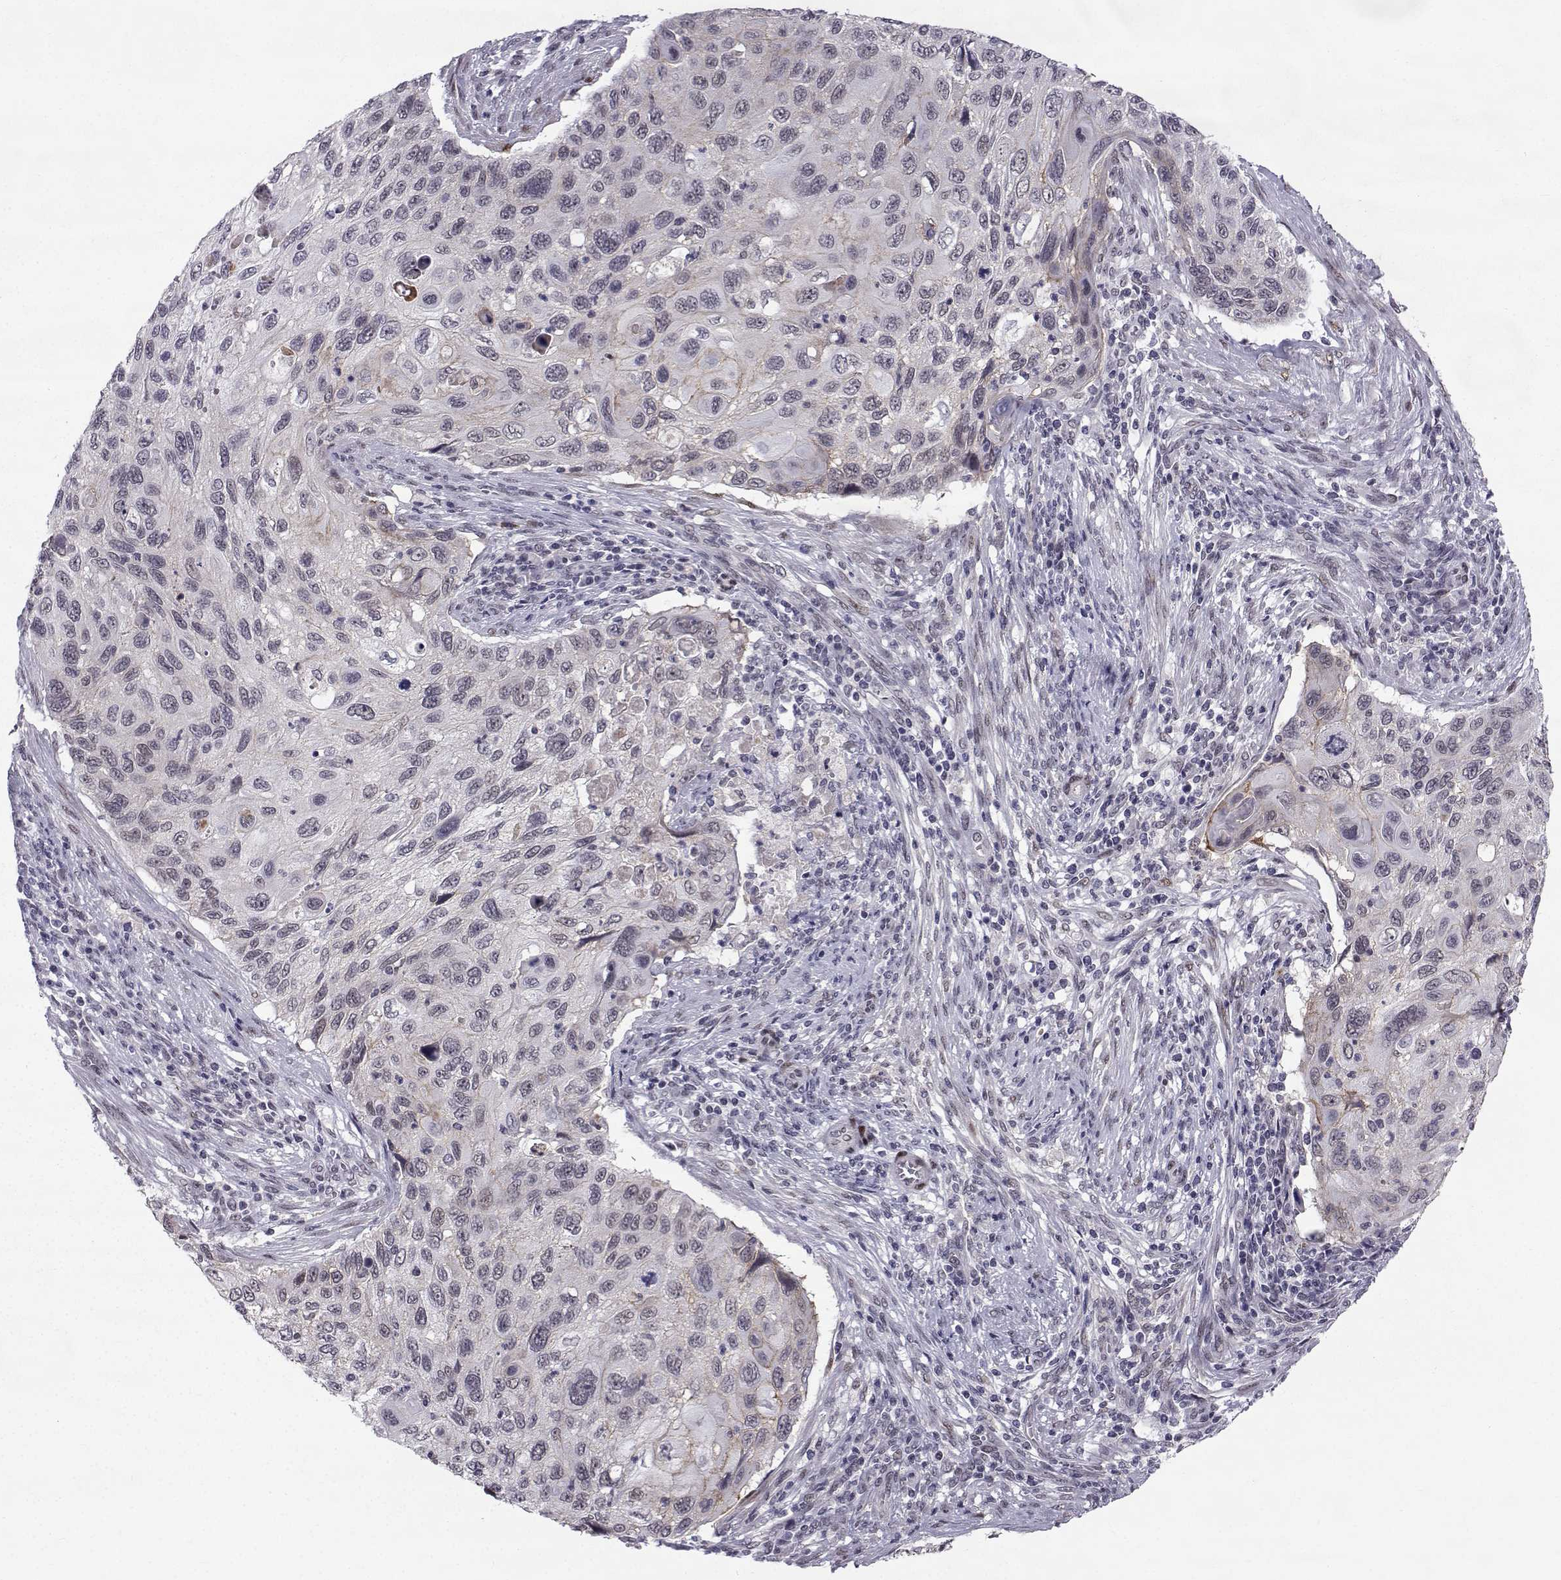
{"staining": {"intensity": "weak", "quantity": "<25%", "location": "cytoplasmic/membranous"}, "tissue": "cervical cancer", "cell_type": "Tumor cells", "image_type": "cancer", "snomed": [{"axis": "morphology", "description": "Squamous cell carcinoma, NOS"}, {"axis": "topography", "description": "Cervix"}], "caption": "Histopathology image shows no significant protein expression in tumor cells of squamous cell carcinoma (cervical). (Brightfield microscopy of DAB IHC at high magnification).", "gene": "RBM24", "patient": {"sex": "female", "age": 70}}